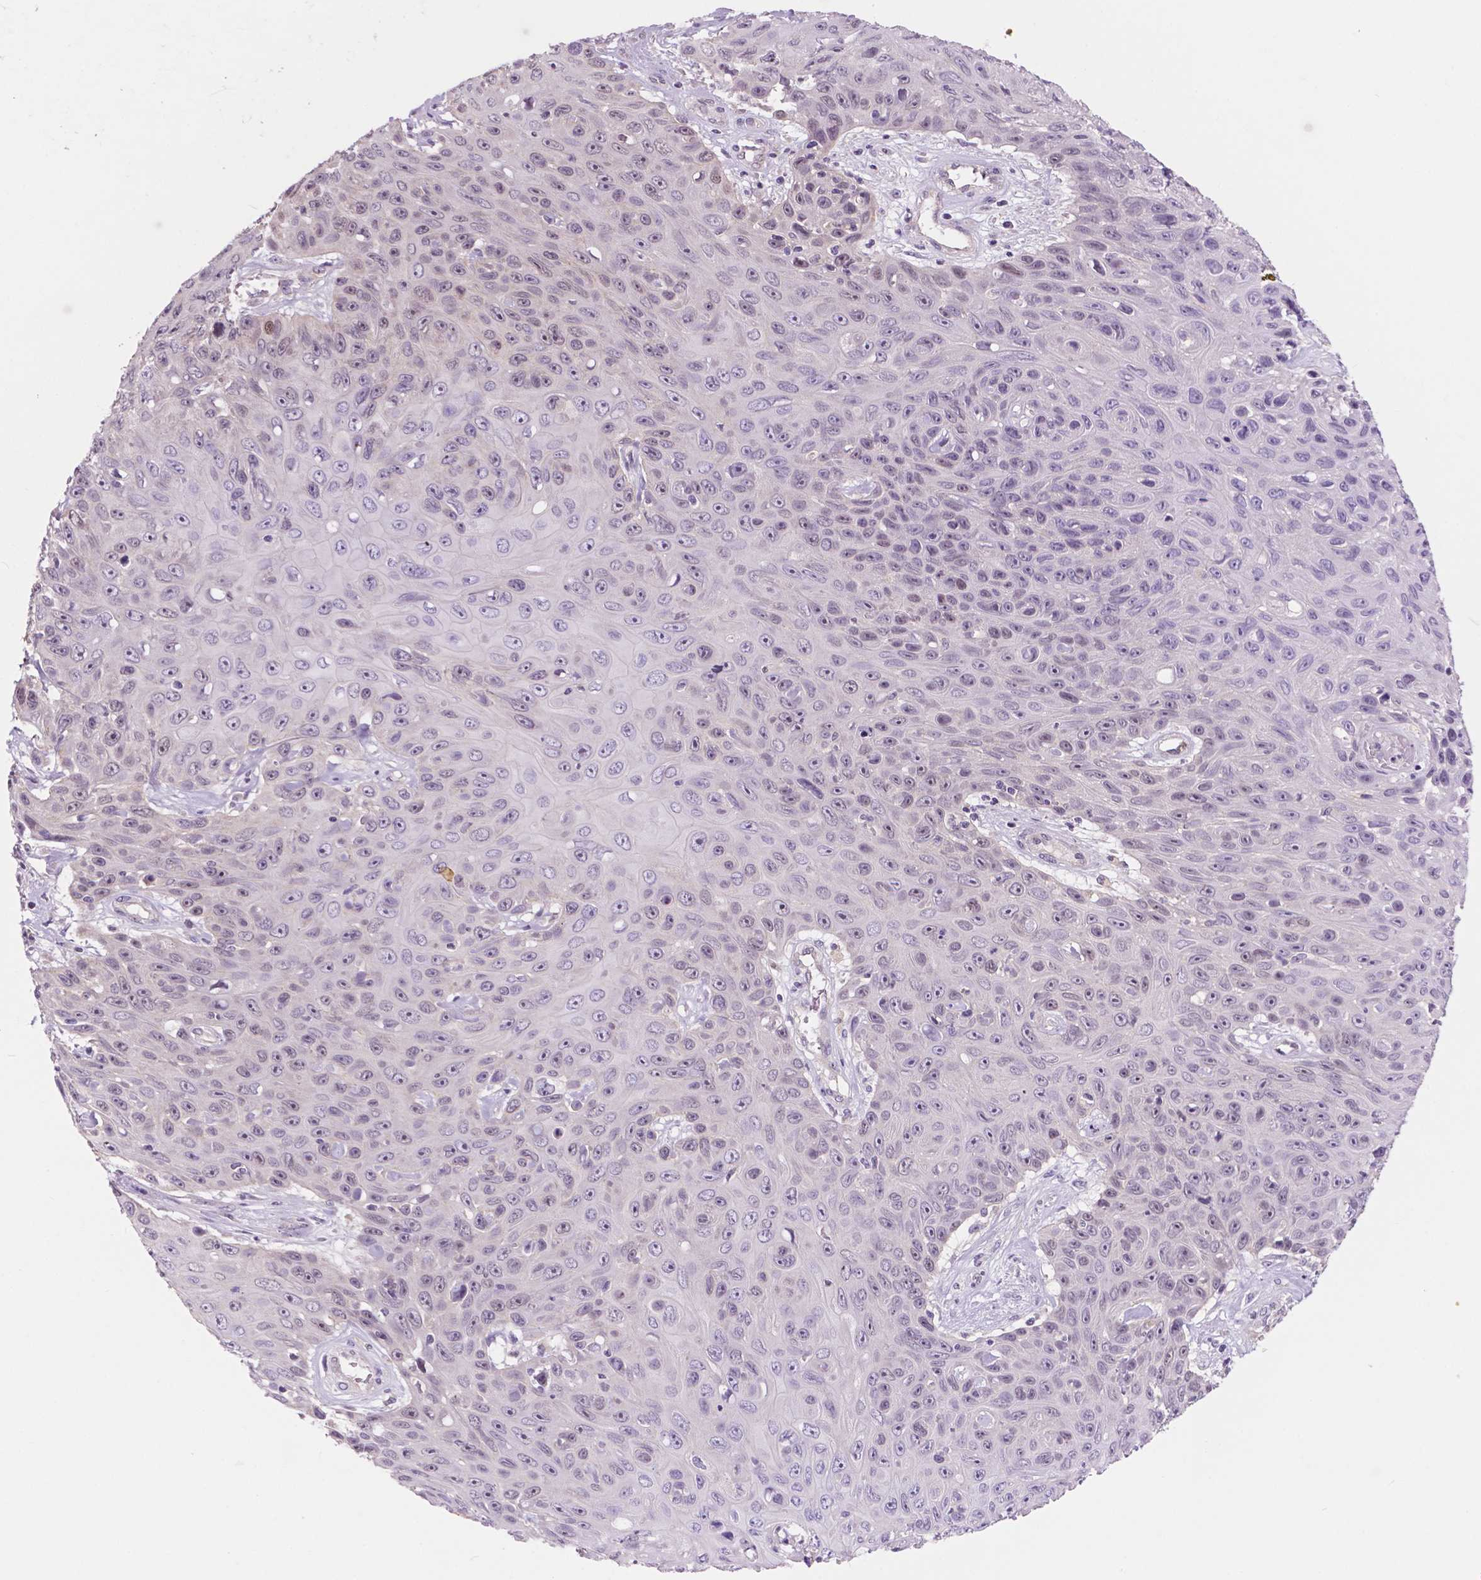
{"staining": {"intensity": "negative", "quantity": "none", "location": "none"}, "tissue": "skin cancer", "cell_type": "Tumor cells", "image_type": "cancer", "snomed": [{"axis": "morphology", "description": "Squamous cell carcinoma, NOS"}, {"axis": "topography", "description": "Skin"}], "caption": "Immunohistochemistry (IHC) micrograph of neoplastic tissue: skin cancer (squamous cell carcinoma) stained with DAB demonstrates no significant protein staining in tumor cells. (DAB (3,3'-diaminobenzidine) immunohistochemistry, high magnification).", "gene": "FAM50B", "patient": {"sex": "male", "age": 82}}